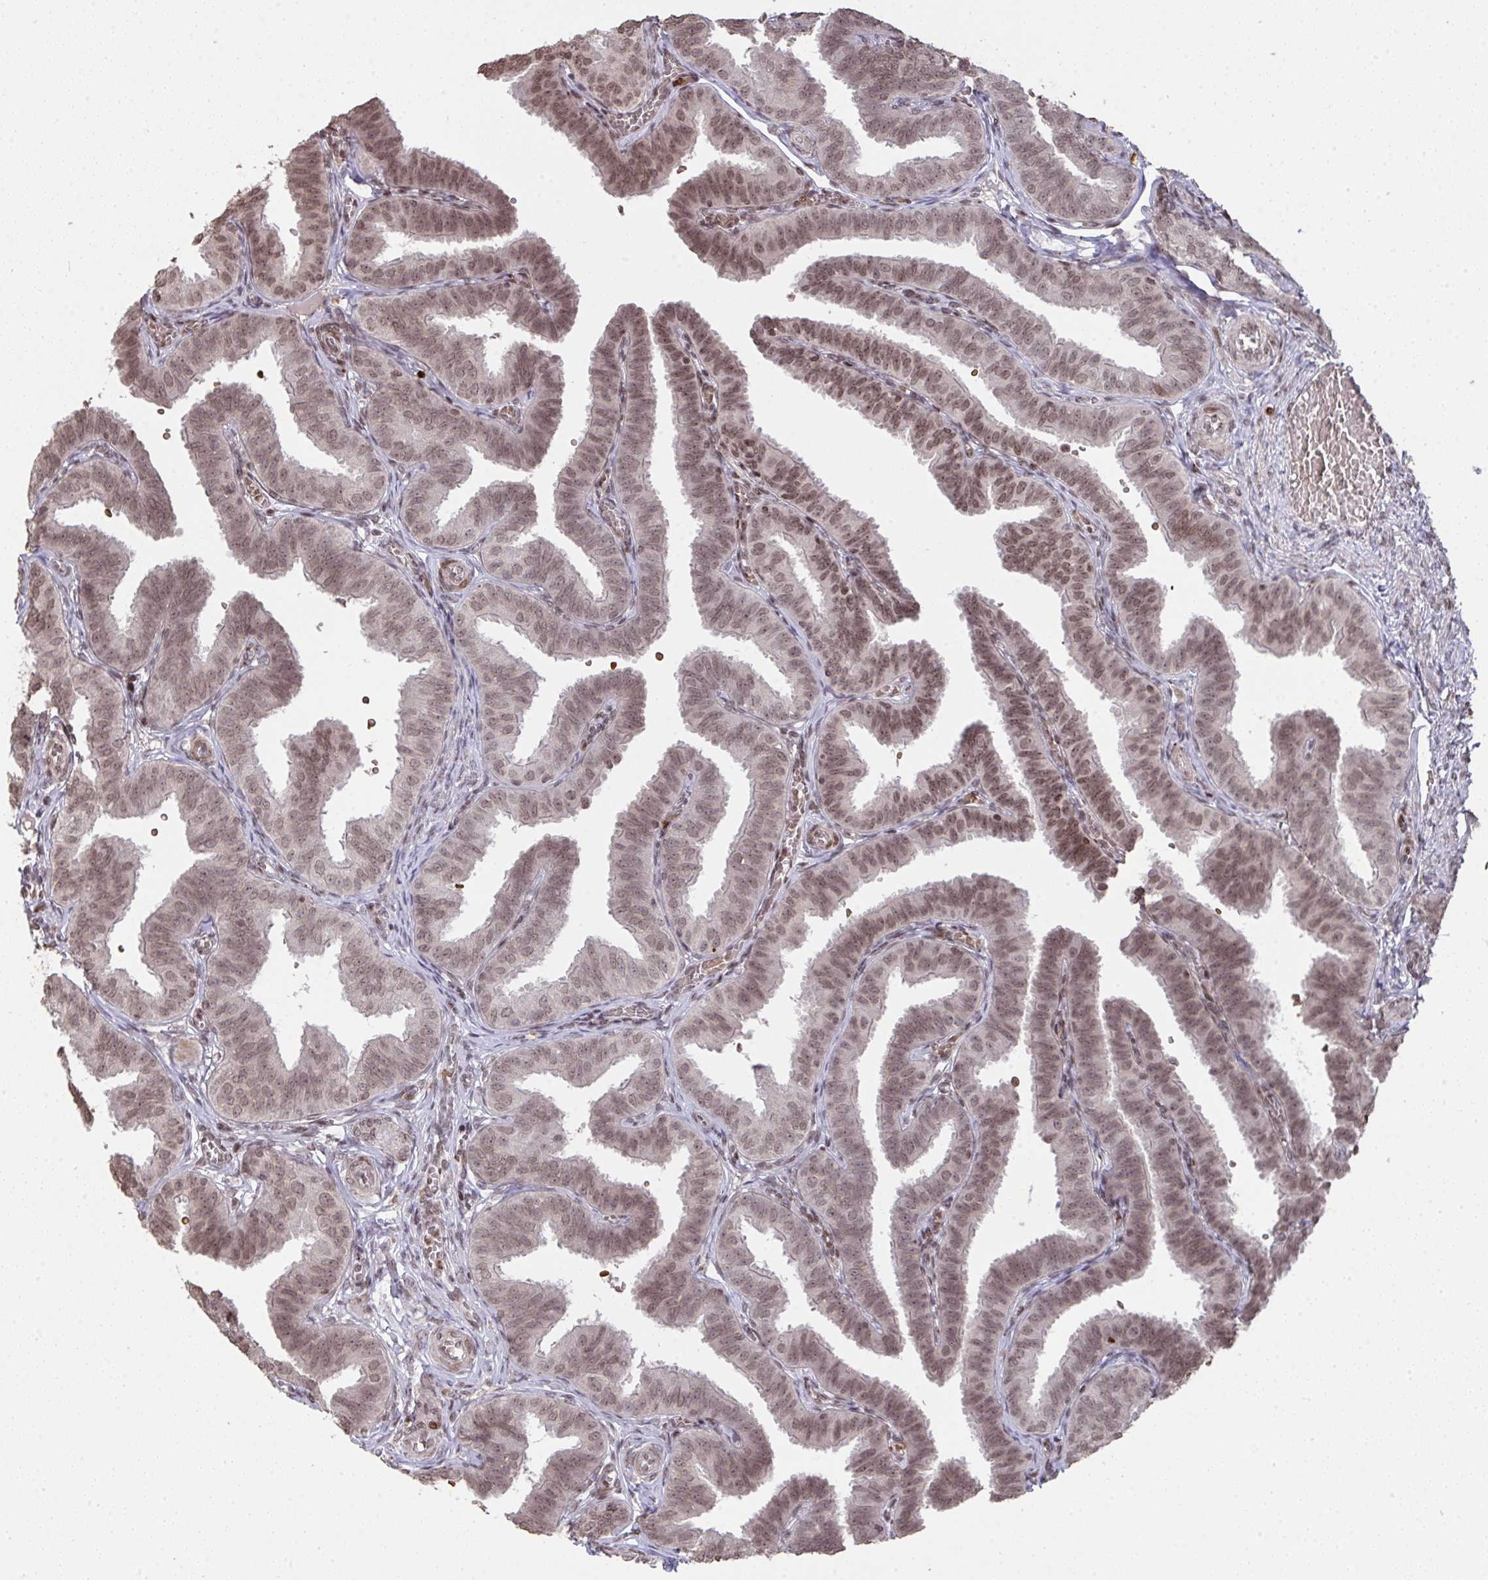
{"staining": {"intensity": "moderate", "quantity": ">75%", "location": "nuclear"}, "tissue": "fallopian tube", "cell_type": "Glandular cells", "image_type": "normal", "snomed": [{"axis": "morphology", "description": "Normal tissue, NOS"}, {"axis": "topography", "description": "Fallopian tube"}], "caption": "Immunohistochemistry image of benign fallopian tube stained for a protein (brown), which exhibits medium levels of moderate nuclear staining in approximately >75% of glandular cells.", "gene": "NIP7", "patient": {"sex": "female", "age": 25}}